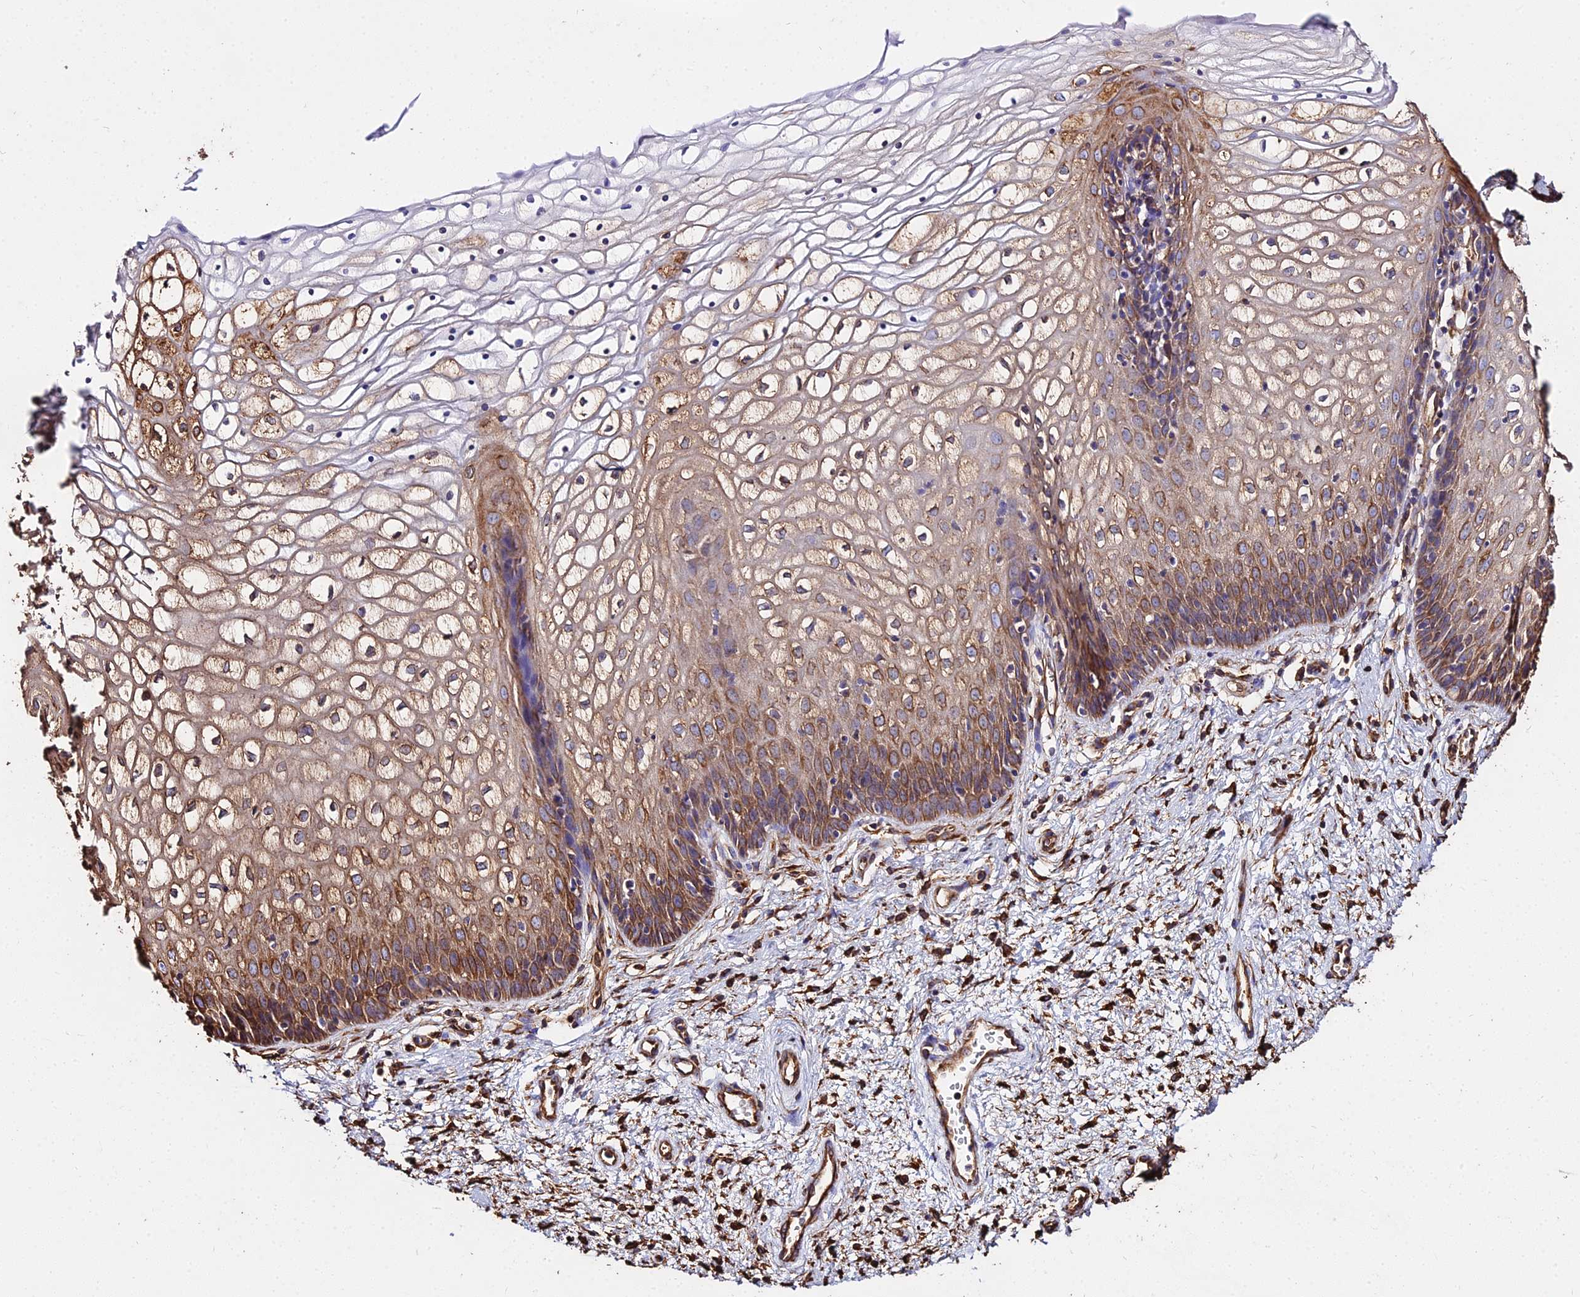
{"staining": {"intensity": "moderate", "quantity": ">75%", "location": "cytoplasmic/membranous"}, "tissue": "vagina", "cell_type": "Squamous epithelial cells", "image_type": "normal", "snomed": [{"axis": "morphology", "description": "Normal tissue, NOS"}, {"axis": "topography", "description": "Vagina"}], "caption": "High-power microscopy captured an immunohistochemistry micrograph of normal vagina, revealing moderate cytoplasmic/membranous expression in about >75% of squamous epithelial cells. Using DAB (brown) and hematoxylin (blue) stains, captured at high magnification using brightfield microscopy.", "gene": "TUBA1A", "patient": {"sex": "female", "age": 34}}